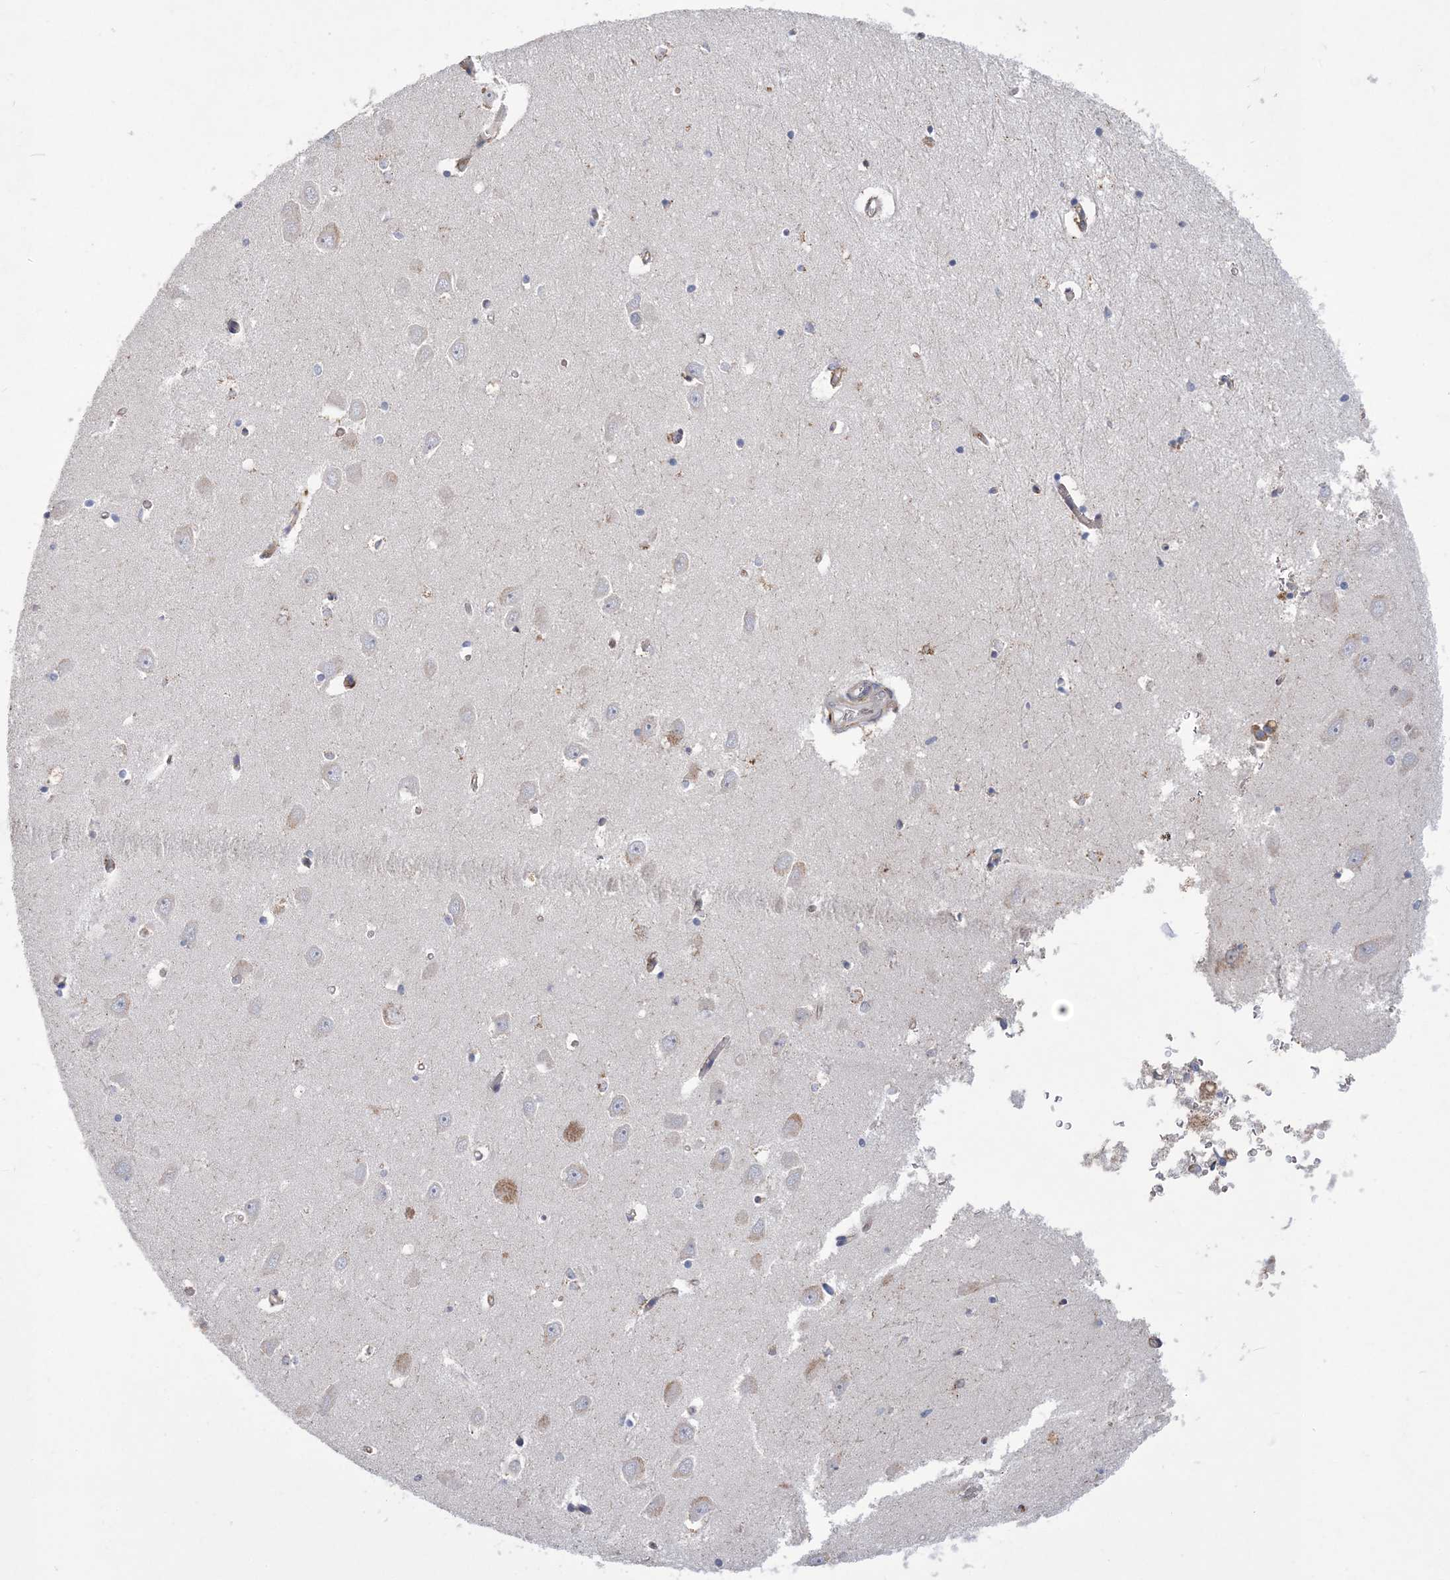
{"staining": {"intensity": "negative", "quantity": "none", "location": "none"}, "tissue": "hippocampus", "cell_type": "Glial cells", "image_type": "normal", "snomed": [{"axis": "morphology", "description": "Normal tissue, NOS"}, {"axis": "topography", "description": "Hippocampus"}], "caption": "Image shows no significant protein positivity in glial cells of unremarkable hippocampus.", "gene": "TSPEAR", "patient": {"sex": "male", "age": 70}}